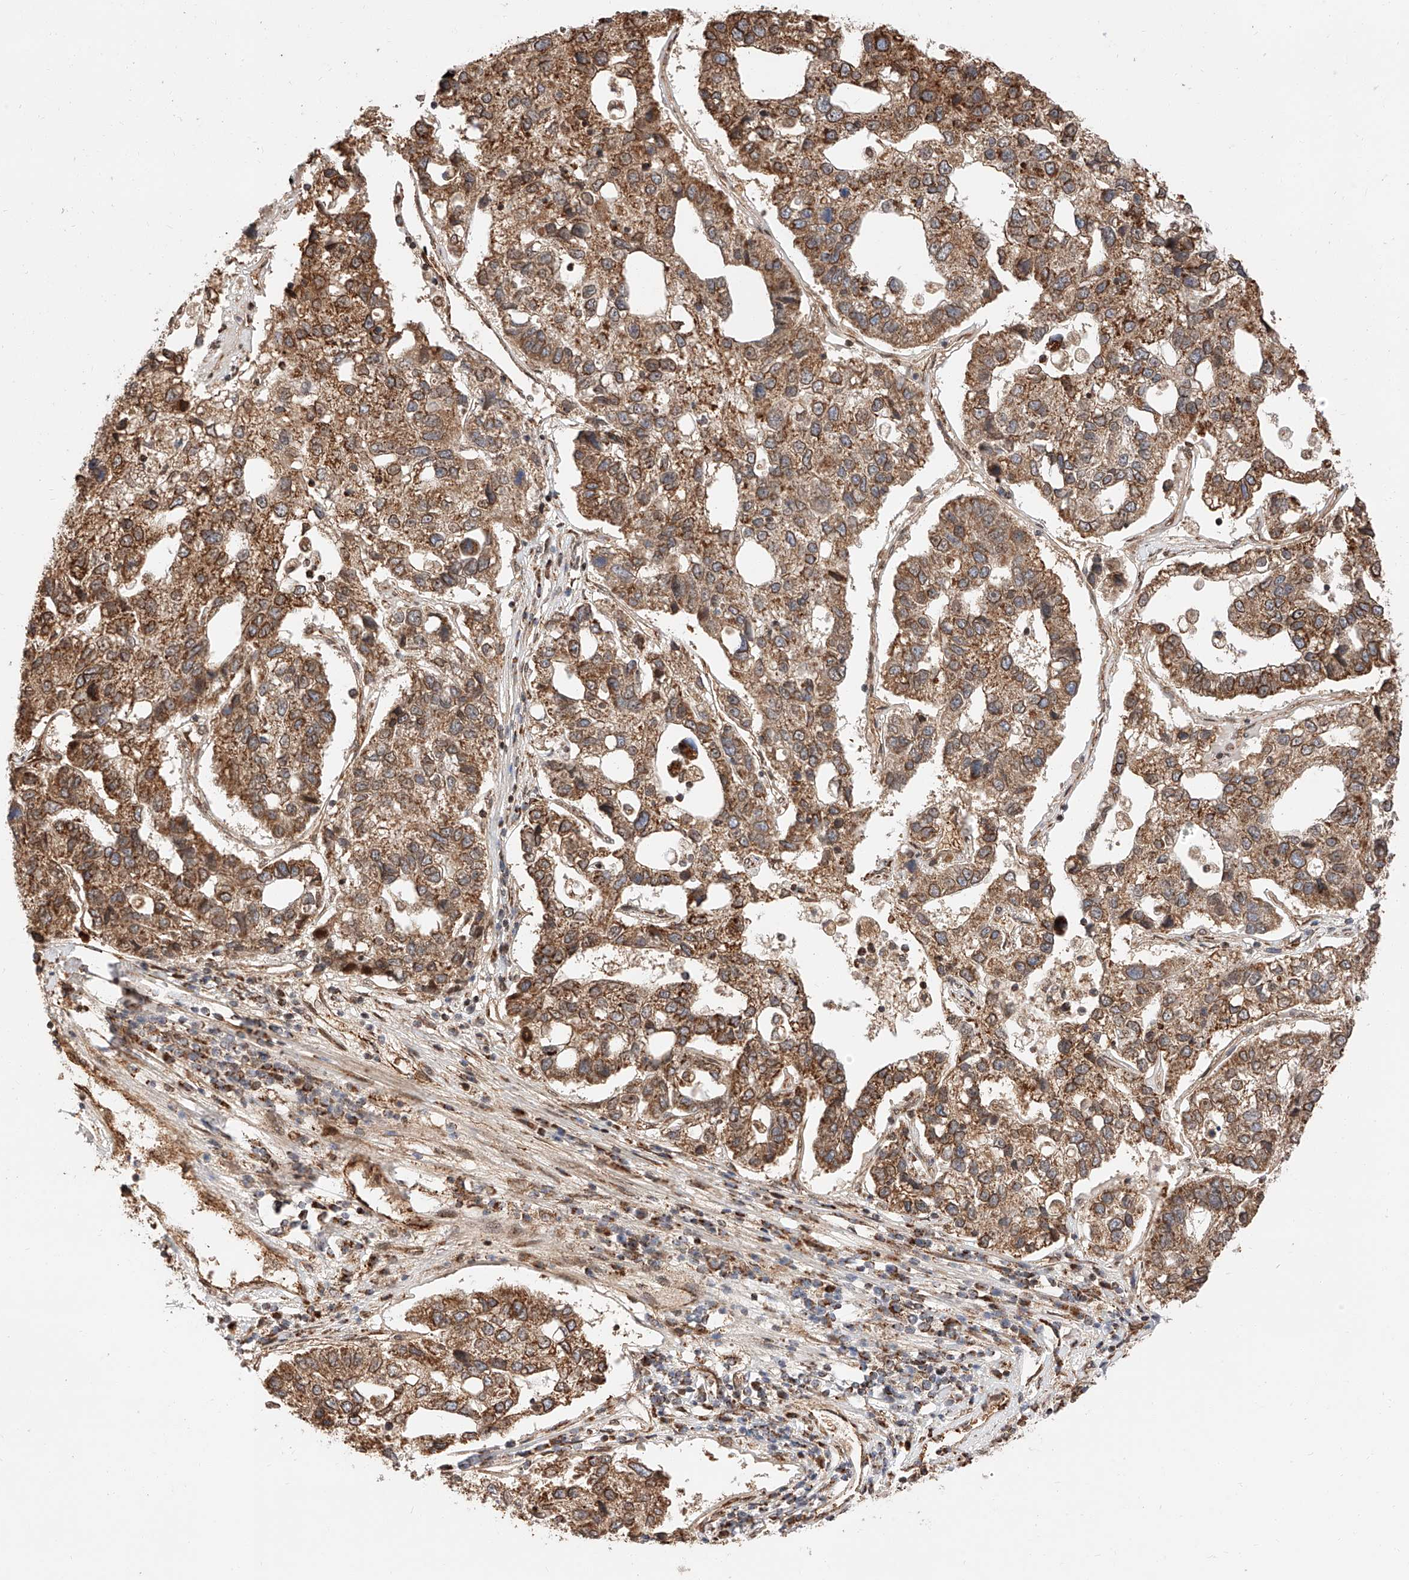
{"staining": {"intensity": "moderate", "quantity": ">75%", "location": "cytoplasmic/membranous"}, "tissue": "pancreatic cancer", "cell_type": "Tumor cells", "image_type": "cancer", "snomed": [{"axis": "morphology", "description": "Adenocarcinoma, NOS"}, {"axis": "topography", "description": "Pancreas"}], "caption": "Immunohistochemical staining of human adenocarcinoma (pancreatic) displays moderate cytoplasmic/membranous protein staining in approximately >75% of tumor cells.", "gene": "THTPA", "patient": {"sex": "female", "age": 61}}